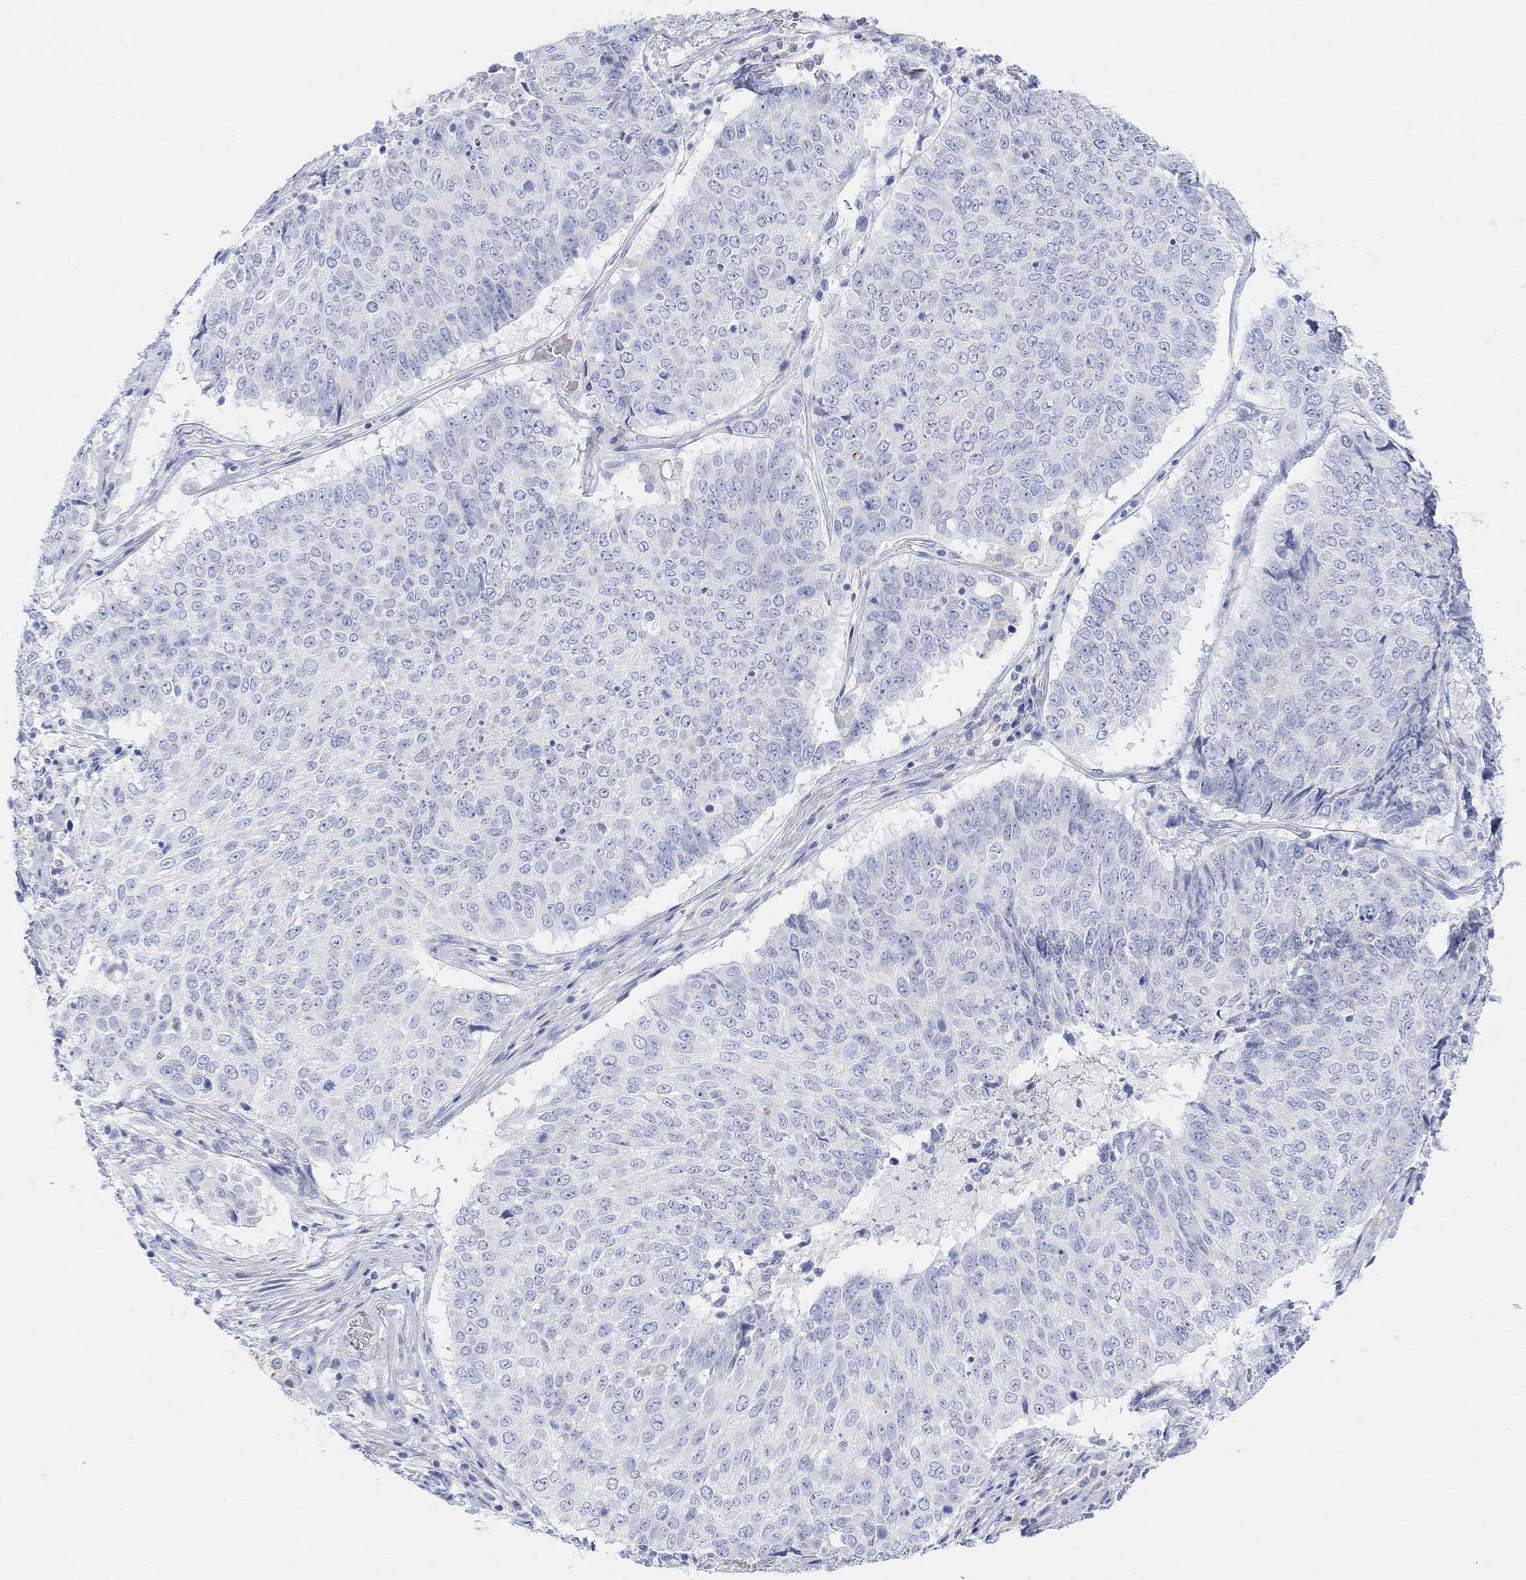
{"staining": {"intensity": "negative", "quantity": "none", "location": "none"}, "tissue": "lung cancer", "cell_type": "Tumor cells", "image_type": "cancer", "snomed": [{"axis": "morphology", "description": "Squamous cell carcinoma, NOS"}, {"axis": "topography", "description": "Lung"}], "caption": "An immunohistochemistry histopathology image of squamous cell carcinoma (lung) is shown. There is no staining in tumor cells of squamous cell carcinoma (lung).", "gene": "RETNLB", "patient": {"sex": "male", "age": 64}}